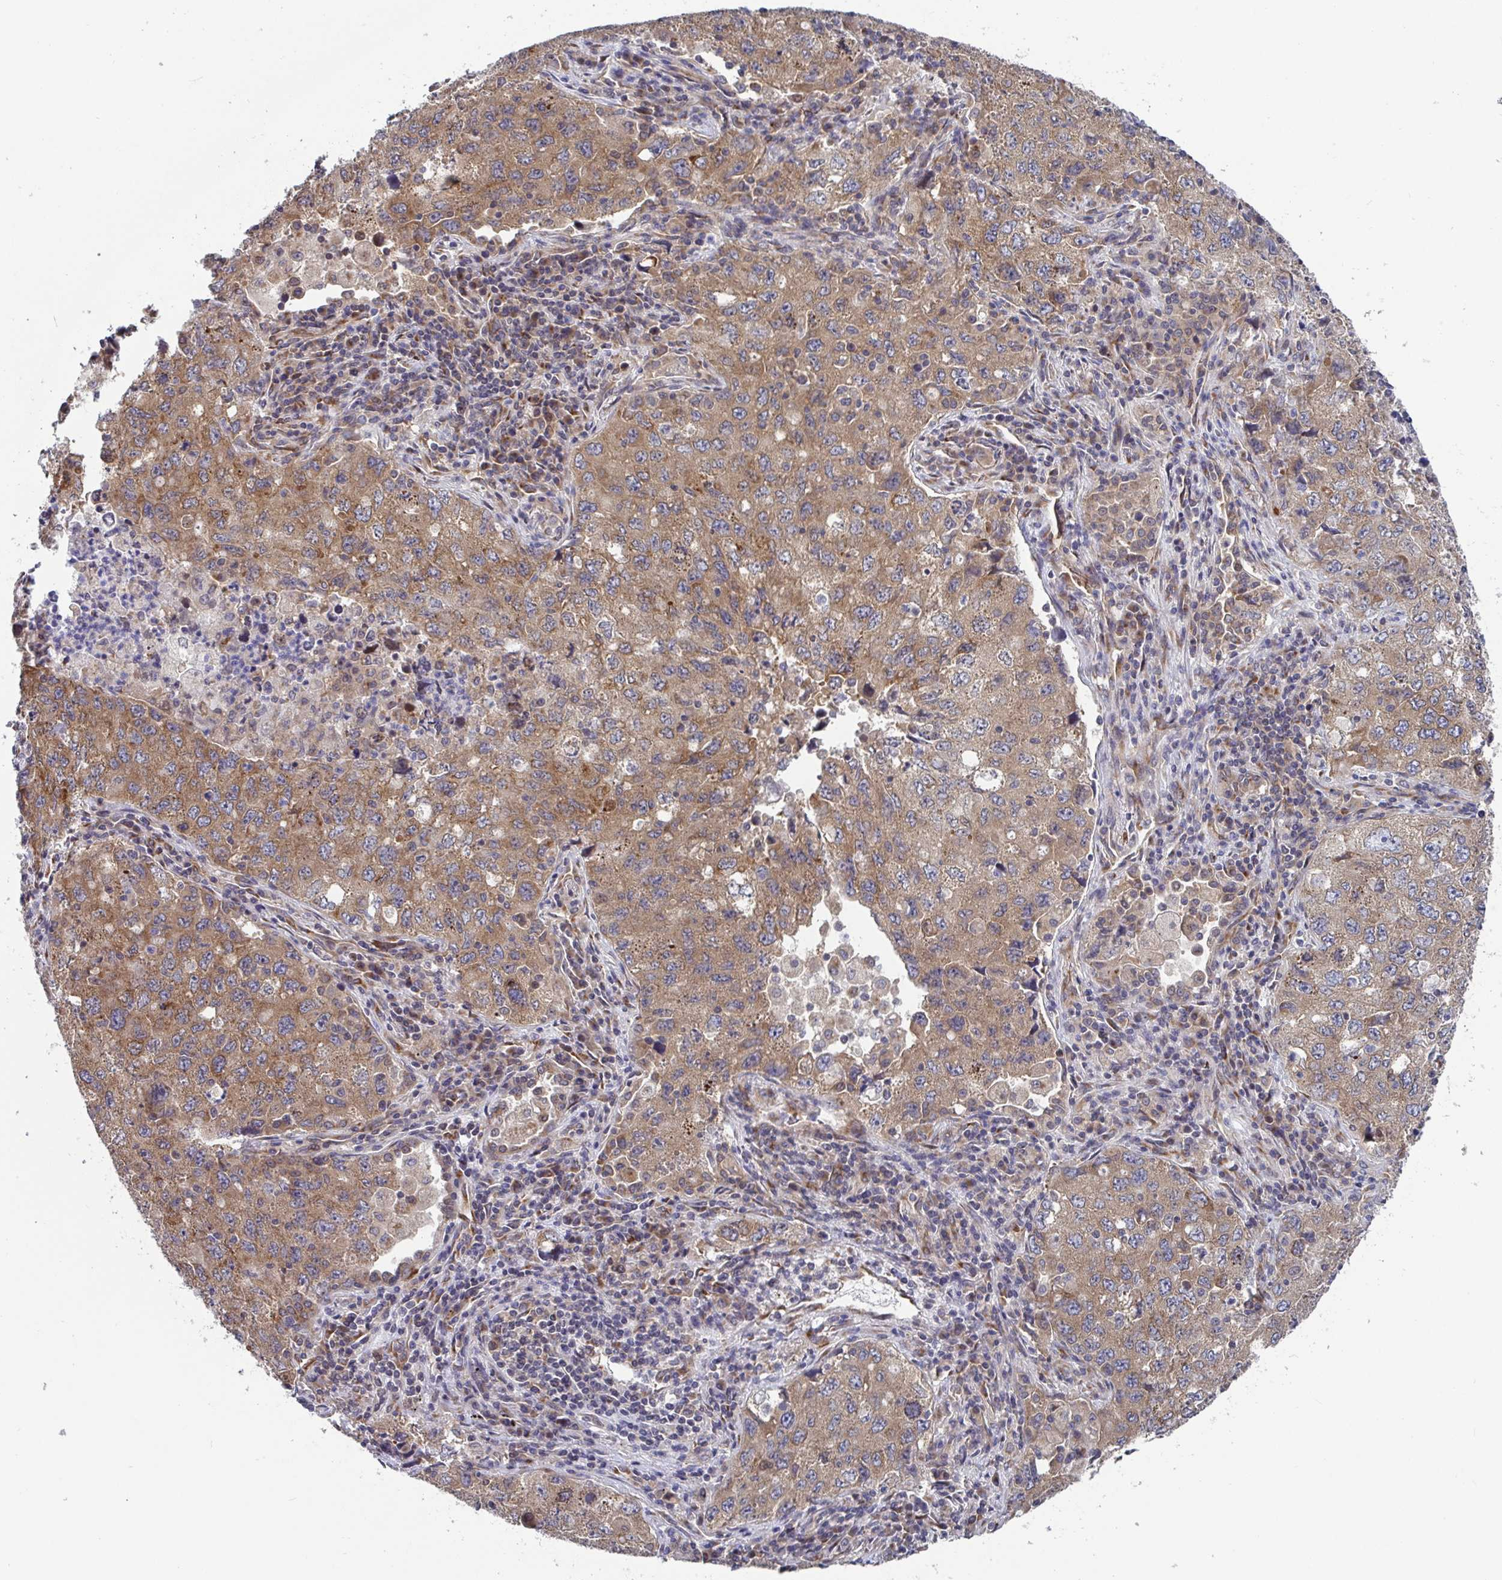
{"staining": {"intensity": "moderate", "quantity": ">75%", "location": "cytoplasmic/membranous"}, "tissue": "lung cancer", "cell_type": "Tumor cells", "image_type": "cancer", "snomed": [{"axis": "morphology", "description": "Adenocarcinoma, NOS"}, {"axis": "topography", "description": "Lung"}], "caption": "IHC of human lung adenocarcinoma exhibits medium levels of moderate cytoplasmic/membranous staining in approximately >75% of tumor cells. (IHC, brightfield microscopy, high magnification).", "gene": "ATP5MJ", "patient": {"sex": "female", "age": 57}}